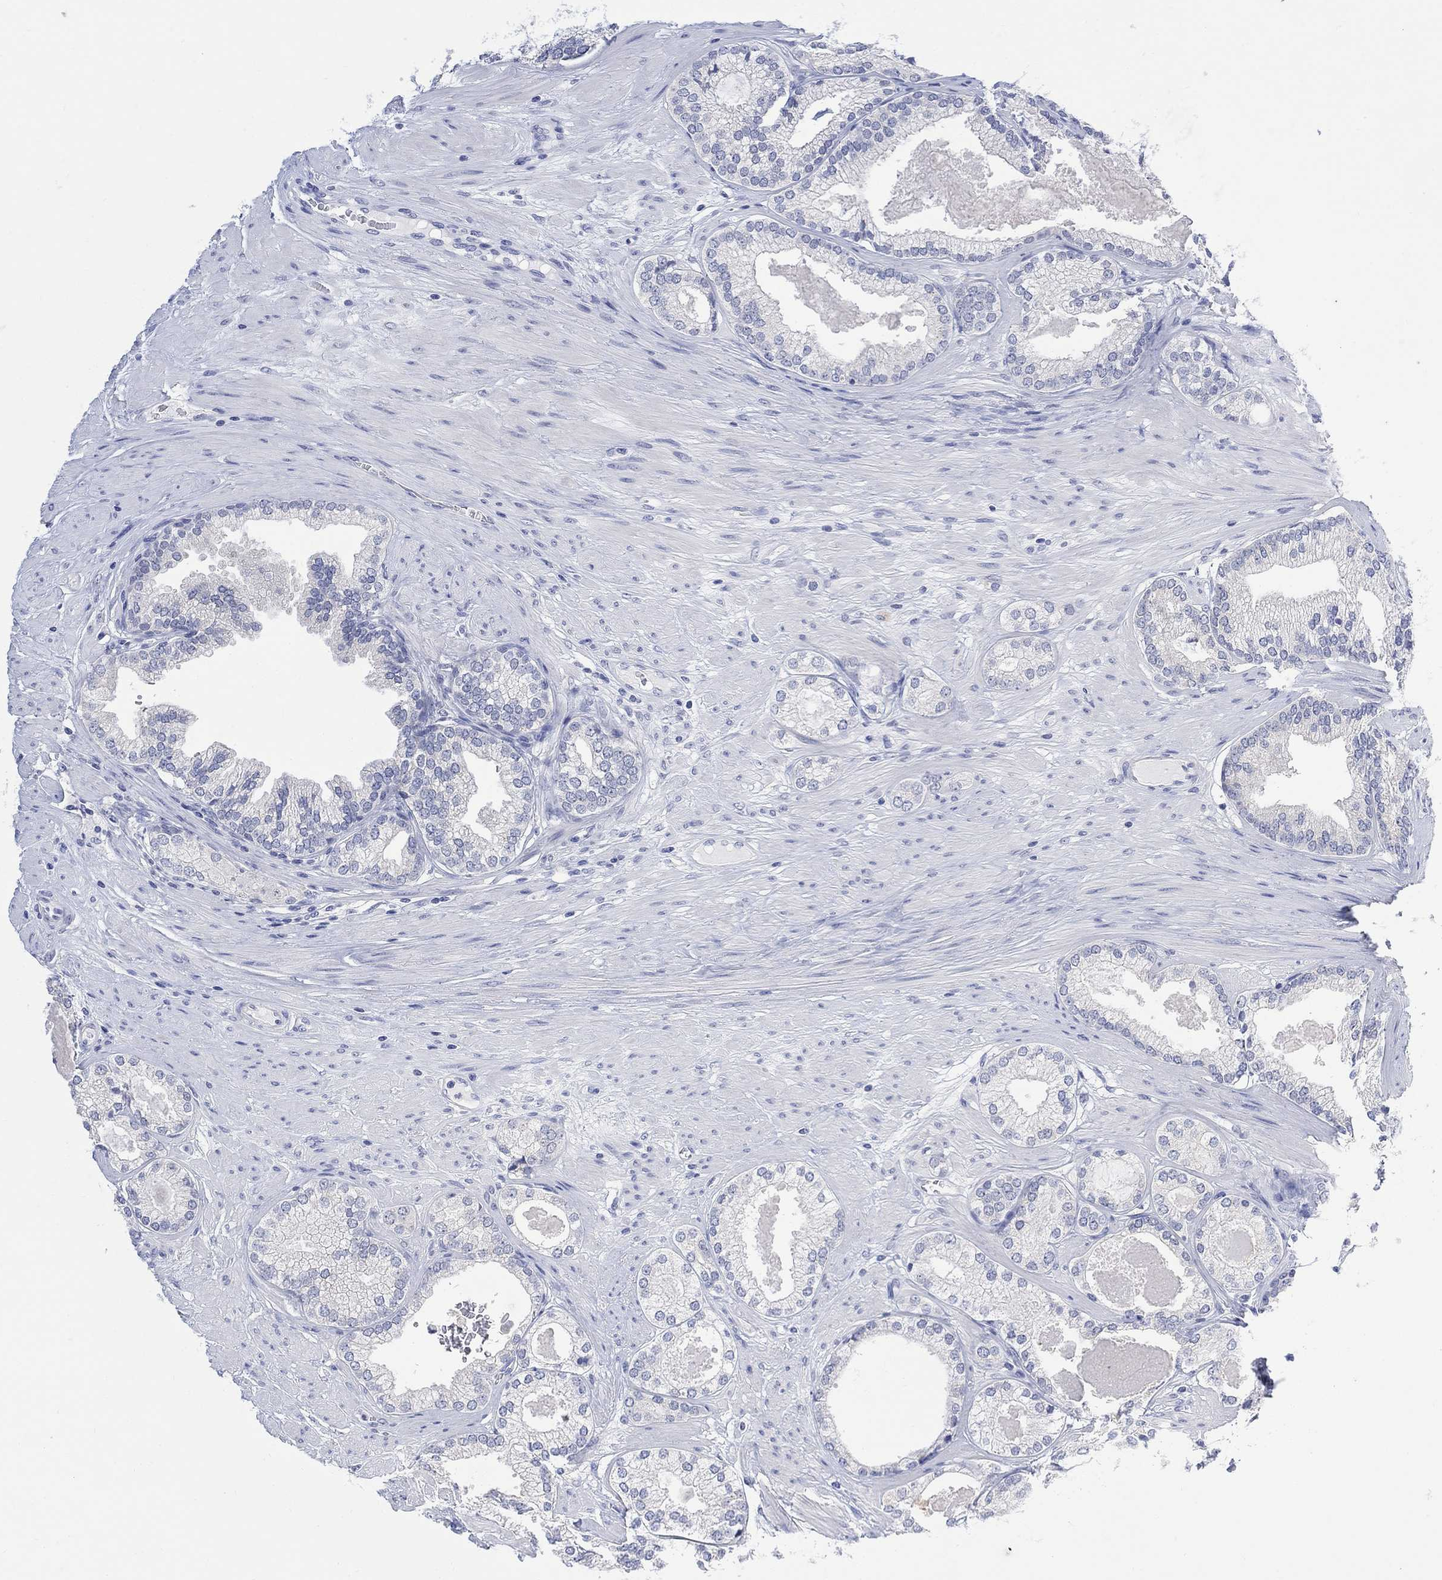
{"staining": {"intensity": "negative", "quantity": "none", "location": "none"}, "tissue": "prostate cancer", "cell_type": "Tumor cells", "image_type": "cancer", "snomed": [{"axis": "morphology", "description": "Adenocarcinoma, High grade"}, {"axis": "topography", "description": "Prostate and seminal vesicle, NOS"}], "caption": "IHC micrograph of prostate cancer (adenocarcinoma (high-grade)) stained for a protein (brown), which reveals no expression in tumor cells.", "gene": "FBP2", "patient": {"sex": "male", "age": 62}}